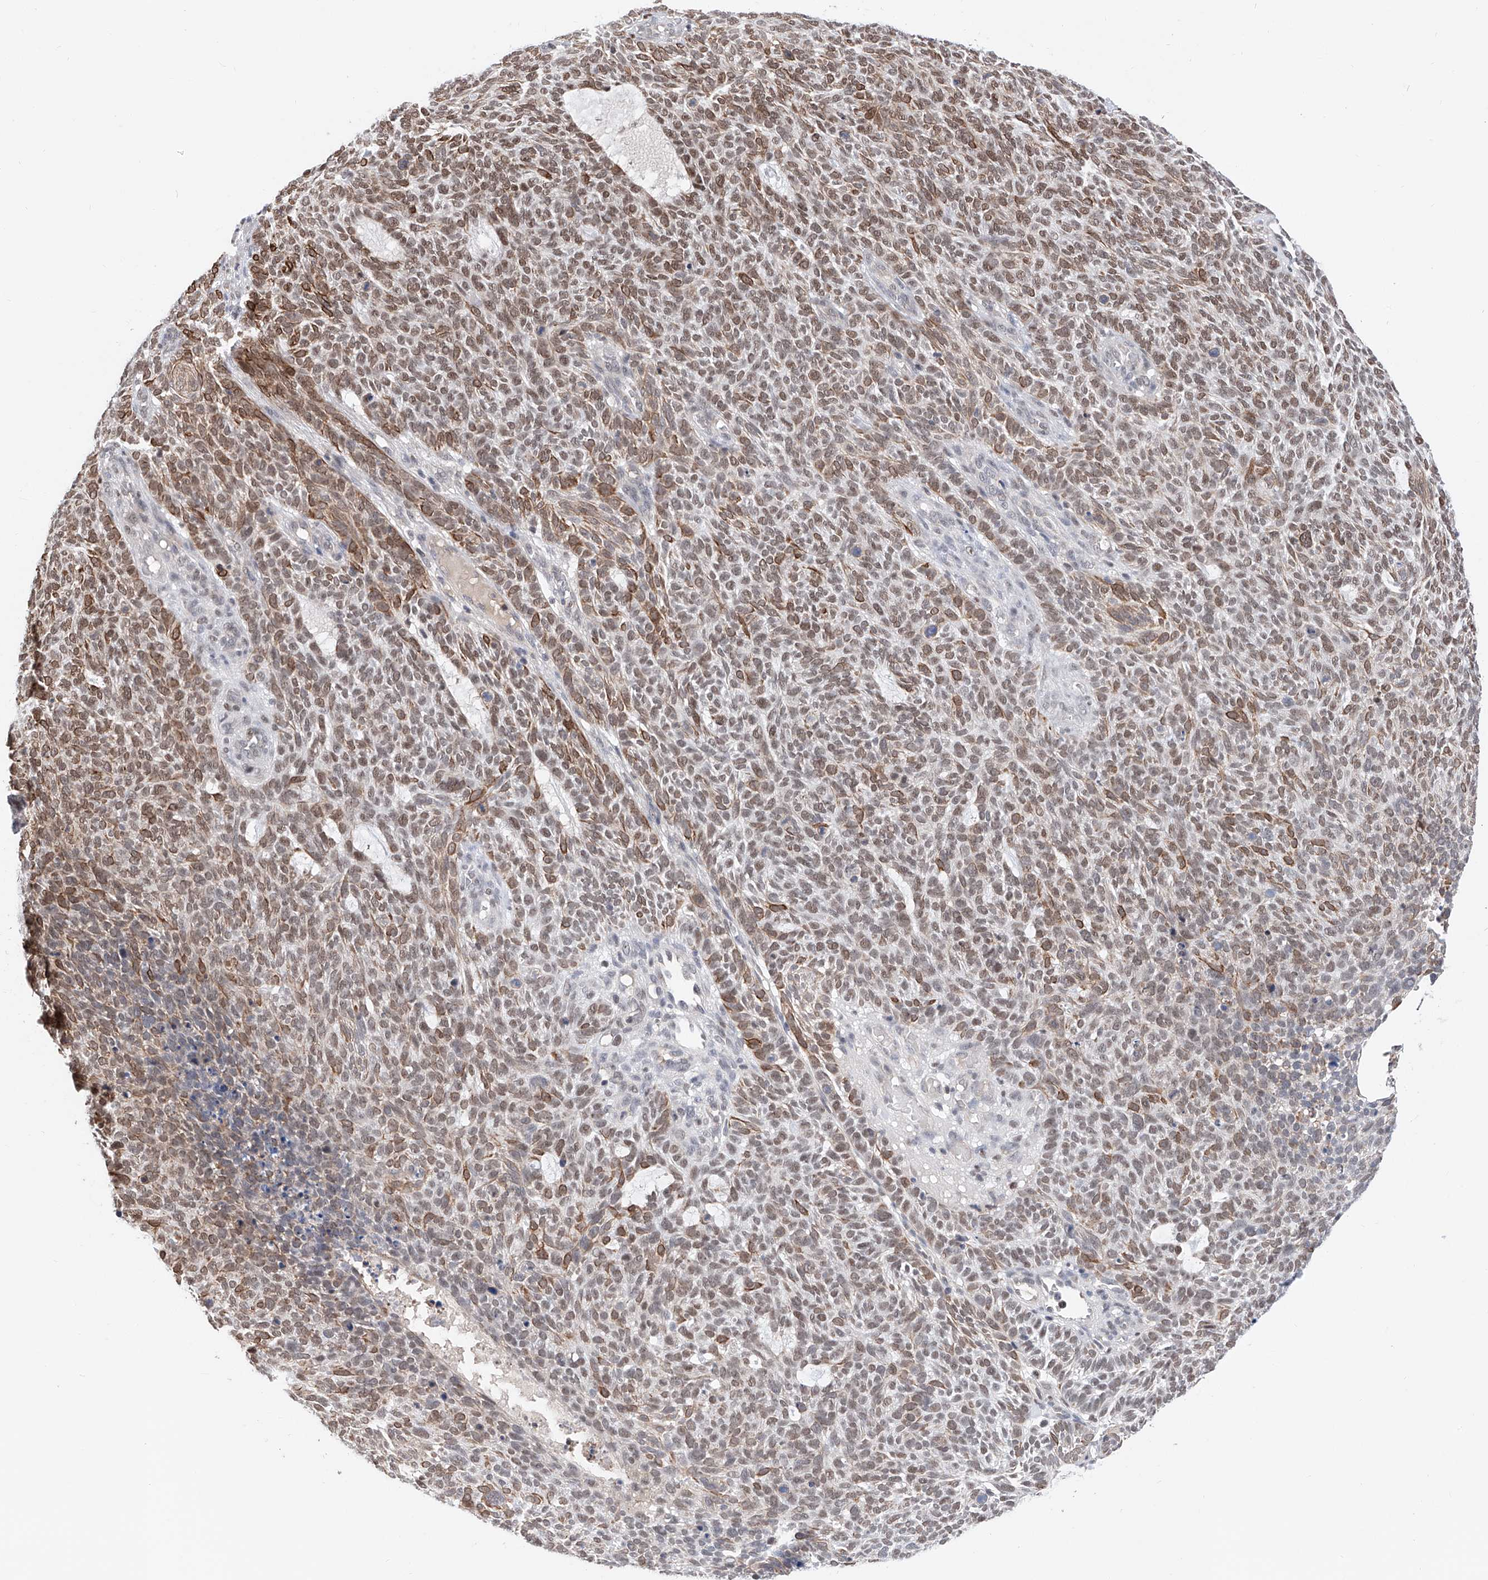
{"staining": {"intensity": "moderate", "quantity": ">75%", "location": "cytoplasmic/membranous,nuclear"}, "tissue": "skin cancer", "cell_type": "Tumor cells", "image_type": "cancer", "snomed": [{"axis": "morphology", "description": "Squamous cell carcinoma, NOS"}, {"axis": "topography", "description": "Skin"}], "caption": "A brown stain shows moderate cytoplasmic/membranous and nuclear staining of a protein in human skin cancer (squamous cell carcinoma) tumor cells.", "gene": "SNRNP200", "patient": {"sex": "female", "age": 90}}